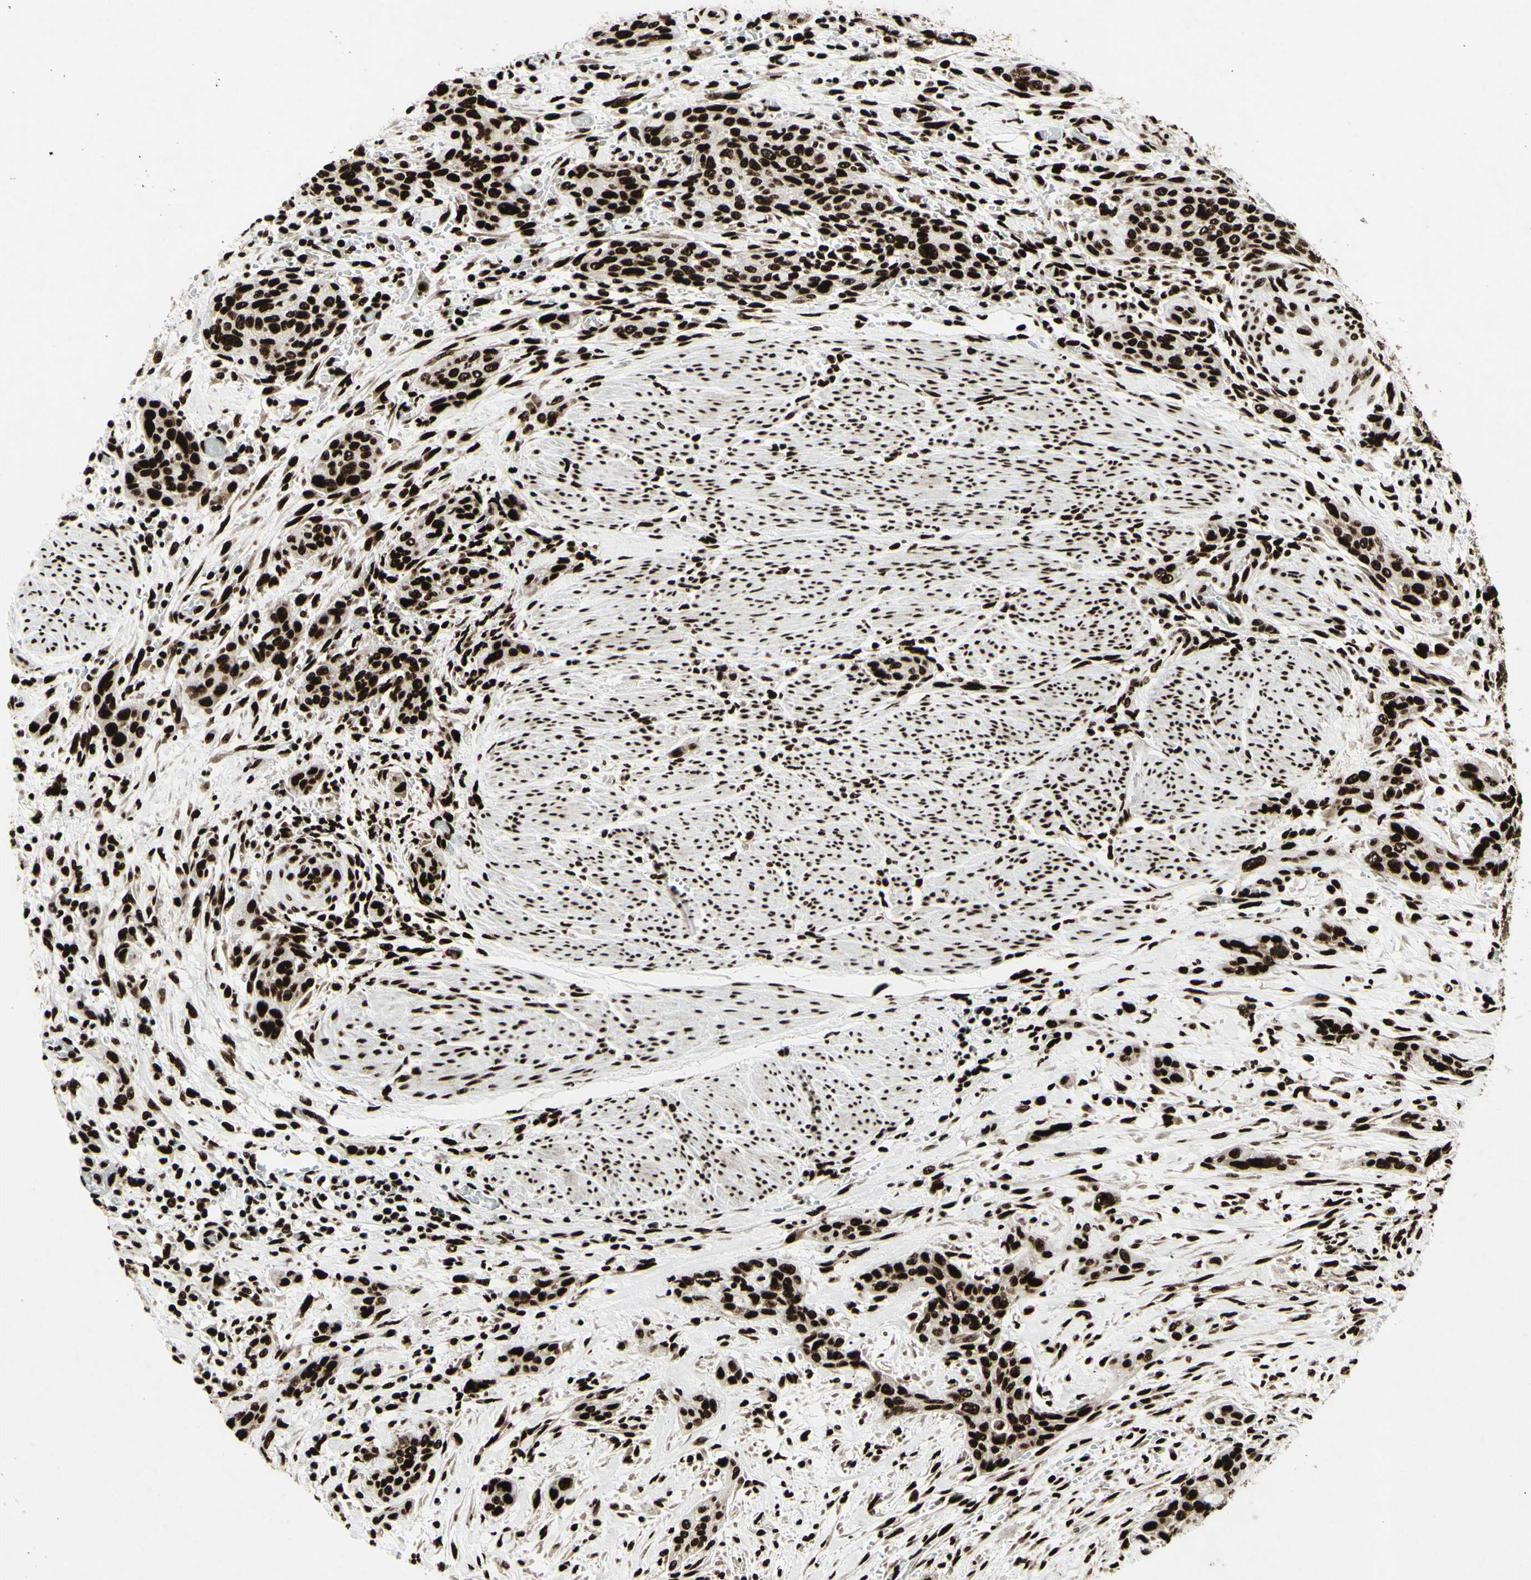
{"staining": {"intensity": "strong", "quantity": ">75%", "location": "nuclear"}, "tissue": "urothelial cancer", "cell_type": "Tumor cells", "image_type": "cancer", "snomed": [{"axis": "morphology", "description": "Urothelial carcinoma, High grade"}, {"axis": "topography", "description": "Urinary bladder"}], "caption": "Immunohistochemical staining of urothelial cancer exhibits high levels of strong nuclear expression in approximately >75% of tumor cells.", "gene": "U2AF2", "patient": {"sex": "male", "age": 35}}